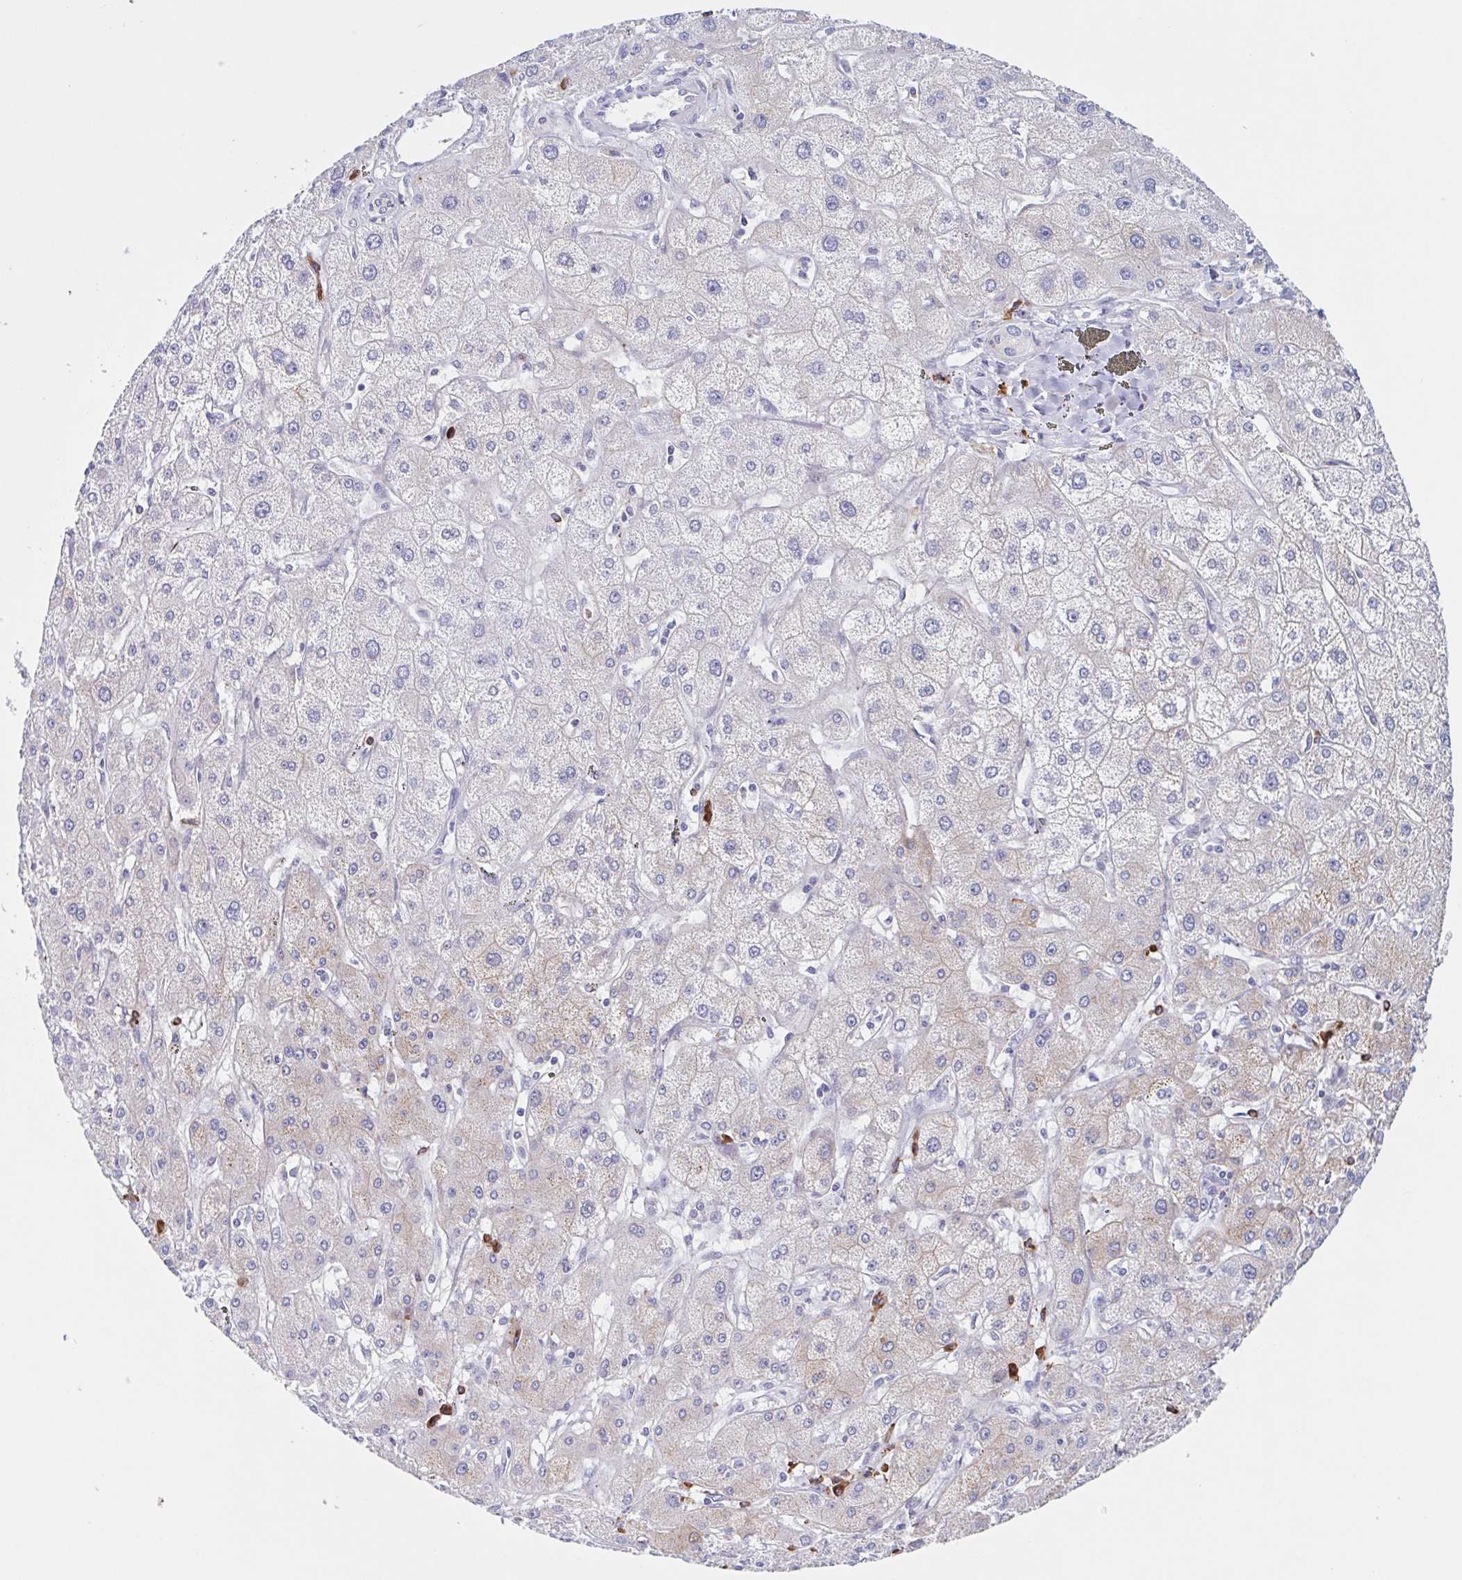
{"staining": {"intensity": "negative", "quantity": "none", "location": "none"}, "tissue": "liver cancer", "cell_type": "Tumor cells", "image_type": "cancer", "snomed": [{"axis": "morphology", "description": "Cholangiocarcinoma"}, {"axis": "topography", "description": "Liver"}], "caption": "This is a micrograph of IHC staining of liver cholangiocarcinoma, which shows no positivity in tumor cells.", "gene": "TPD52", "patient": {"sex": "female", "age": 60}}